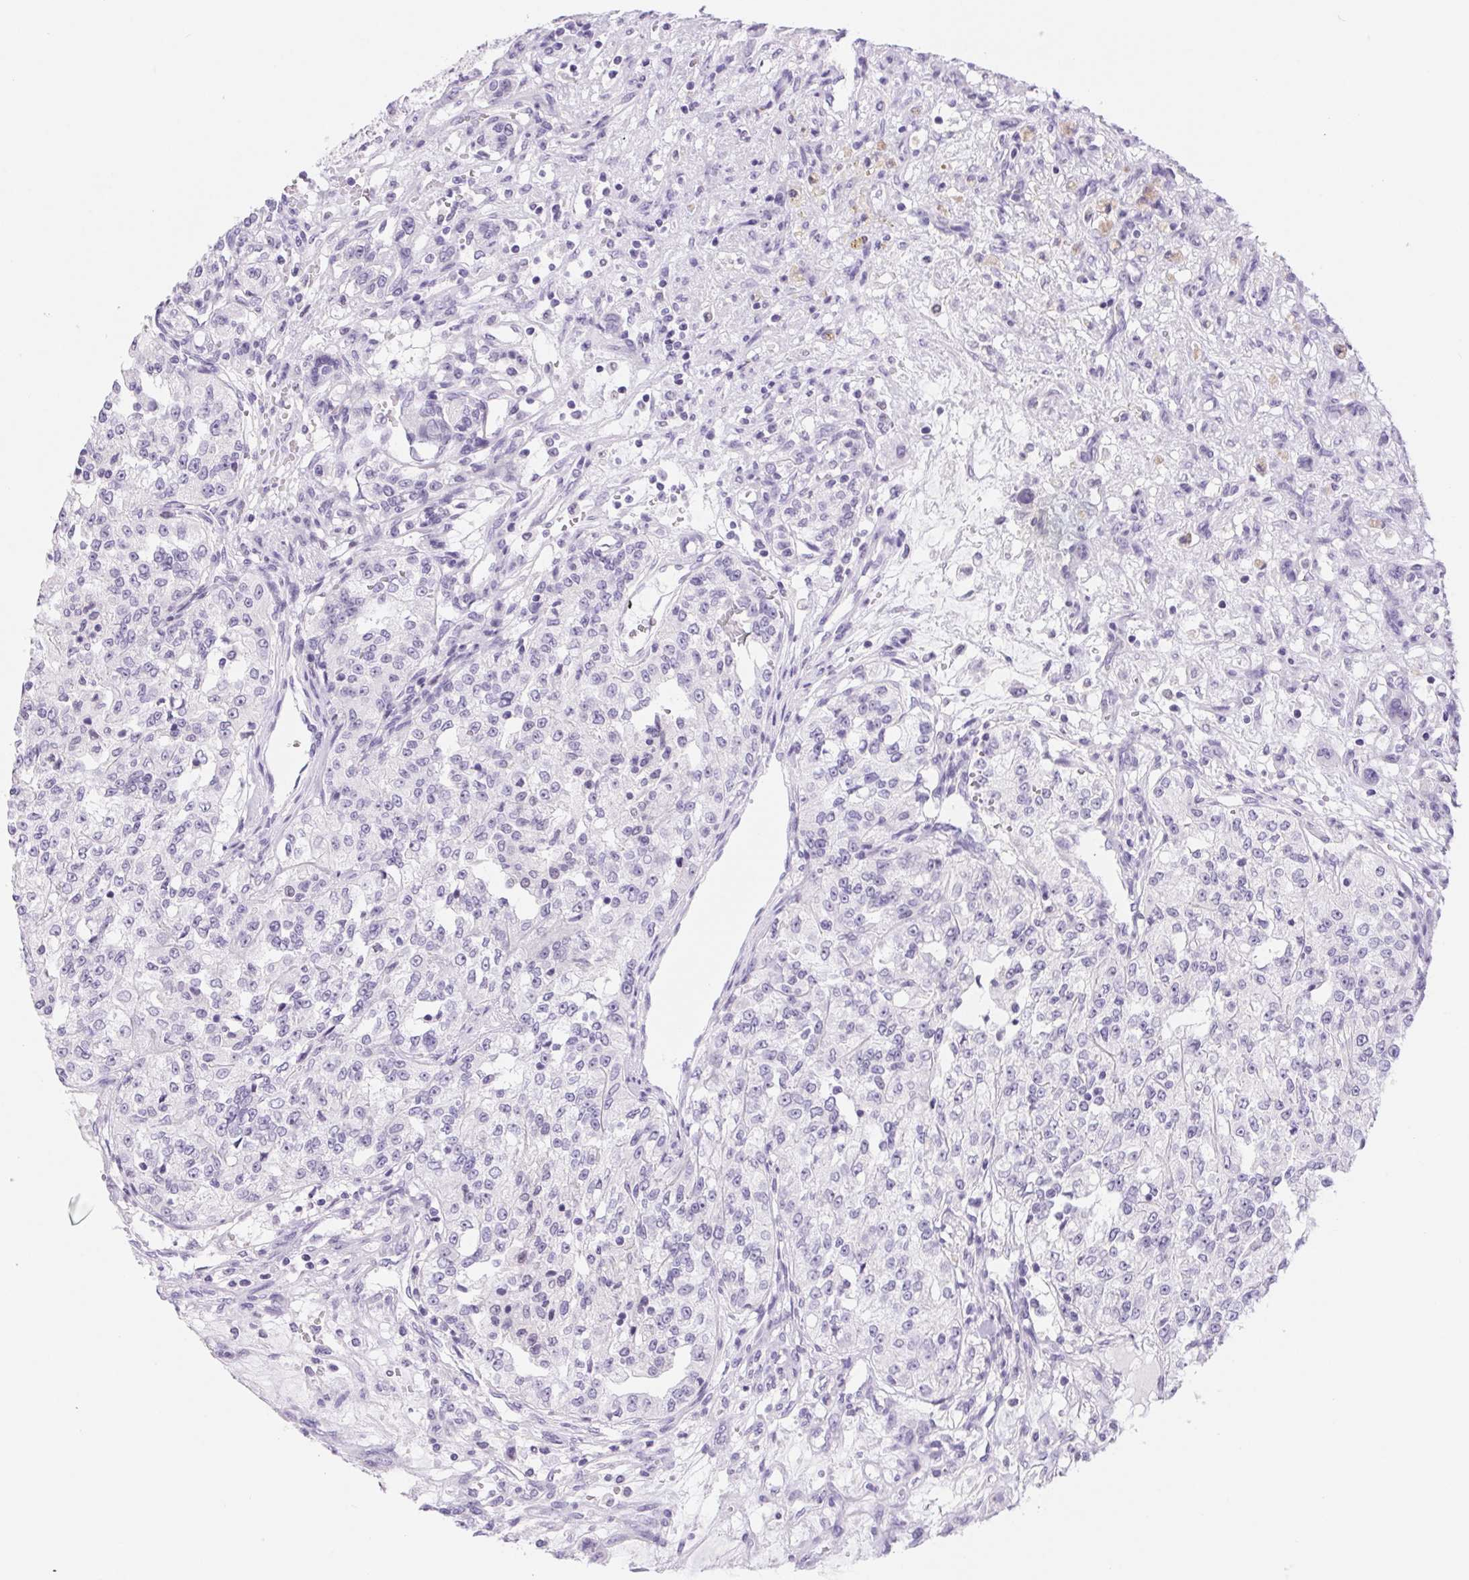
{"staining": {"intensity": "negative", "quantity": "none", "location": "none"}, "tissue": "renal cancer", "cell_type": "Tumor cells", "image_type": "cancer", "snomed": [{"axis": "morphology", "description": "Adenocarcinoma, NOS"}, {"axis": "topography", "description": "Kidney"}], "caption": "Renal cancer (adenocarcinoma) stained for a protein using immunohistochemistry shows no positivity tumor cells.", "gene": "ASGR2", "patient": {"sex": "female", "age": 63}}